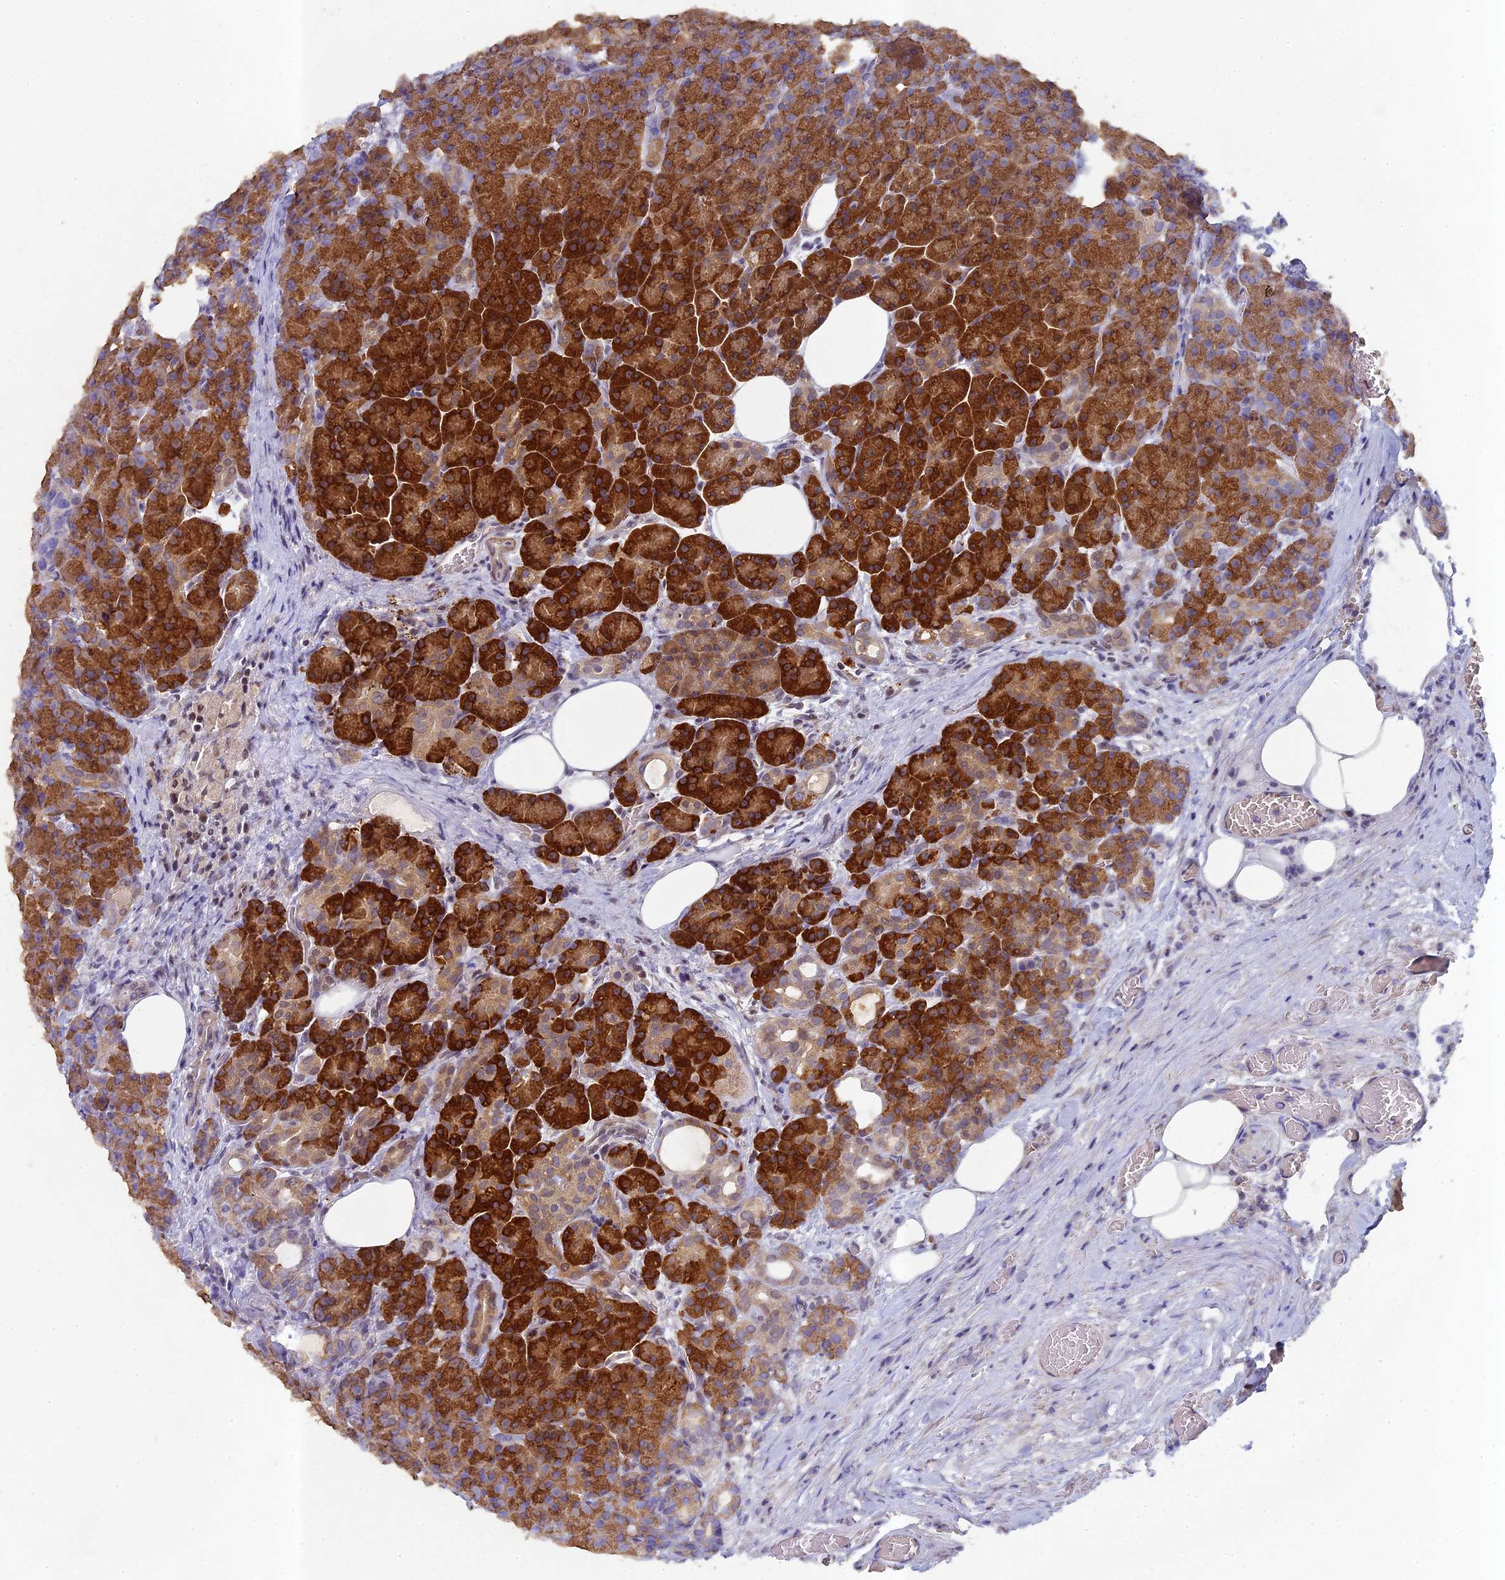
{"staining": {"intensity": "strong", "quantity": ">75%", "location": "cytoplasmic/membranous"}, "tissue": "pancreas", "cell_type": "Exocrine glandular cells", "image_type": "normal", "snomed": [{"axis": "morphology", "description": "Normal tissue, NOS"}, {"axis": "topography", "description": "Pancreas"}], "caption": "Pancreas stained with IHC demonstrates strong cytoplasmic/membranous staining in approximately >75% of exocrine glandular cells. The protein is stained brown, and the nuclei are stained in blue (DAB IHC with brightfield microscopy, high magnification).", "gene": "DIXDC1", "patient": {"sex": "male", "age": 63}}